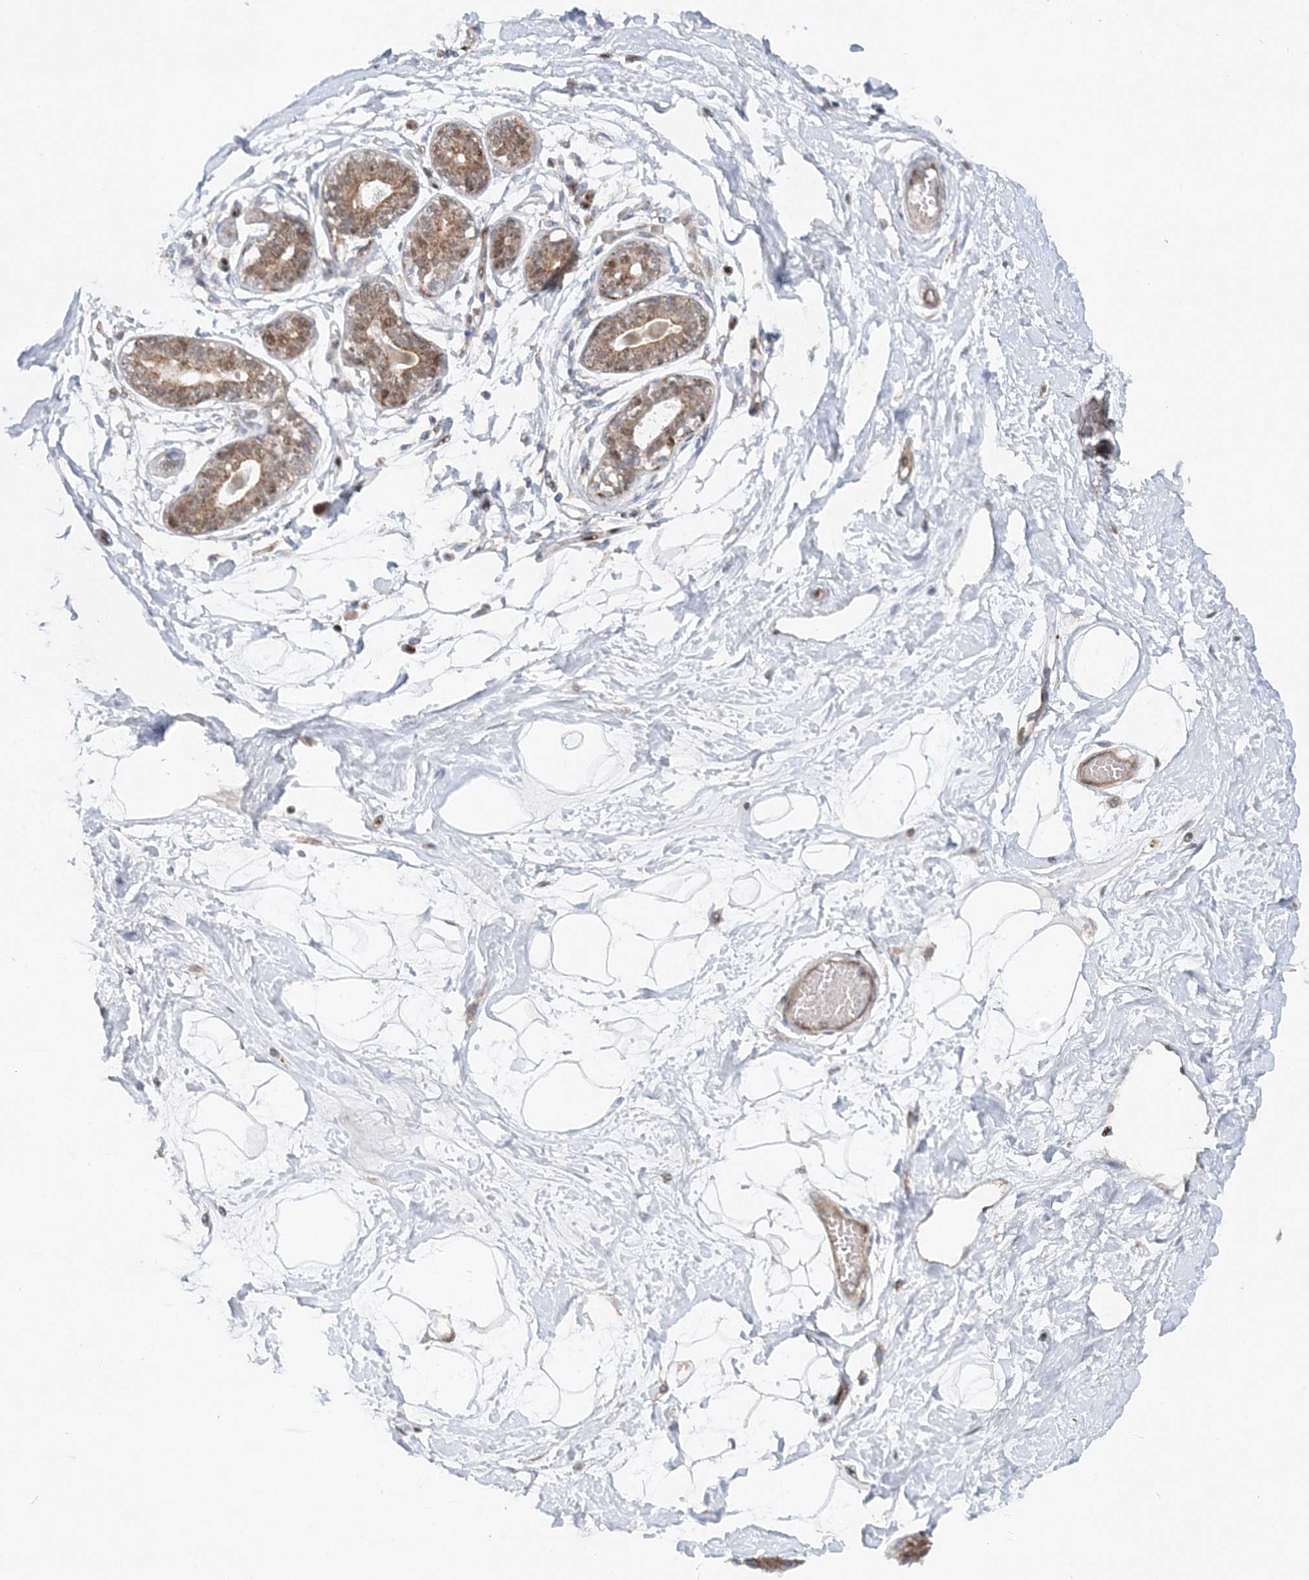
{"staining": {"intensity": "negative", "quantity": "none", "location": "none"}, "tissue": "breast", "cell_type": "Adipocytes", "image_type": "normal", "snomed": [{"axis": "morphology", "description": "Normal tissue, NOS"}, {"axis": "topography", "description": "Breast"}], "caption": "Micrograph shows no significant protein positivity in adipocytes of benign breast. (DAB immunohistochemistry (IHC) with hematoxylin counter stain).", "gene": "RAB11FIP2", "patient": {"sex": "female", "age": 45}}